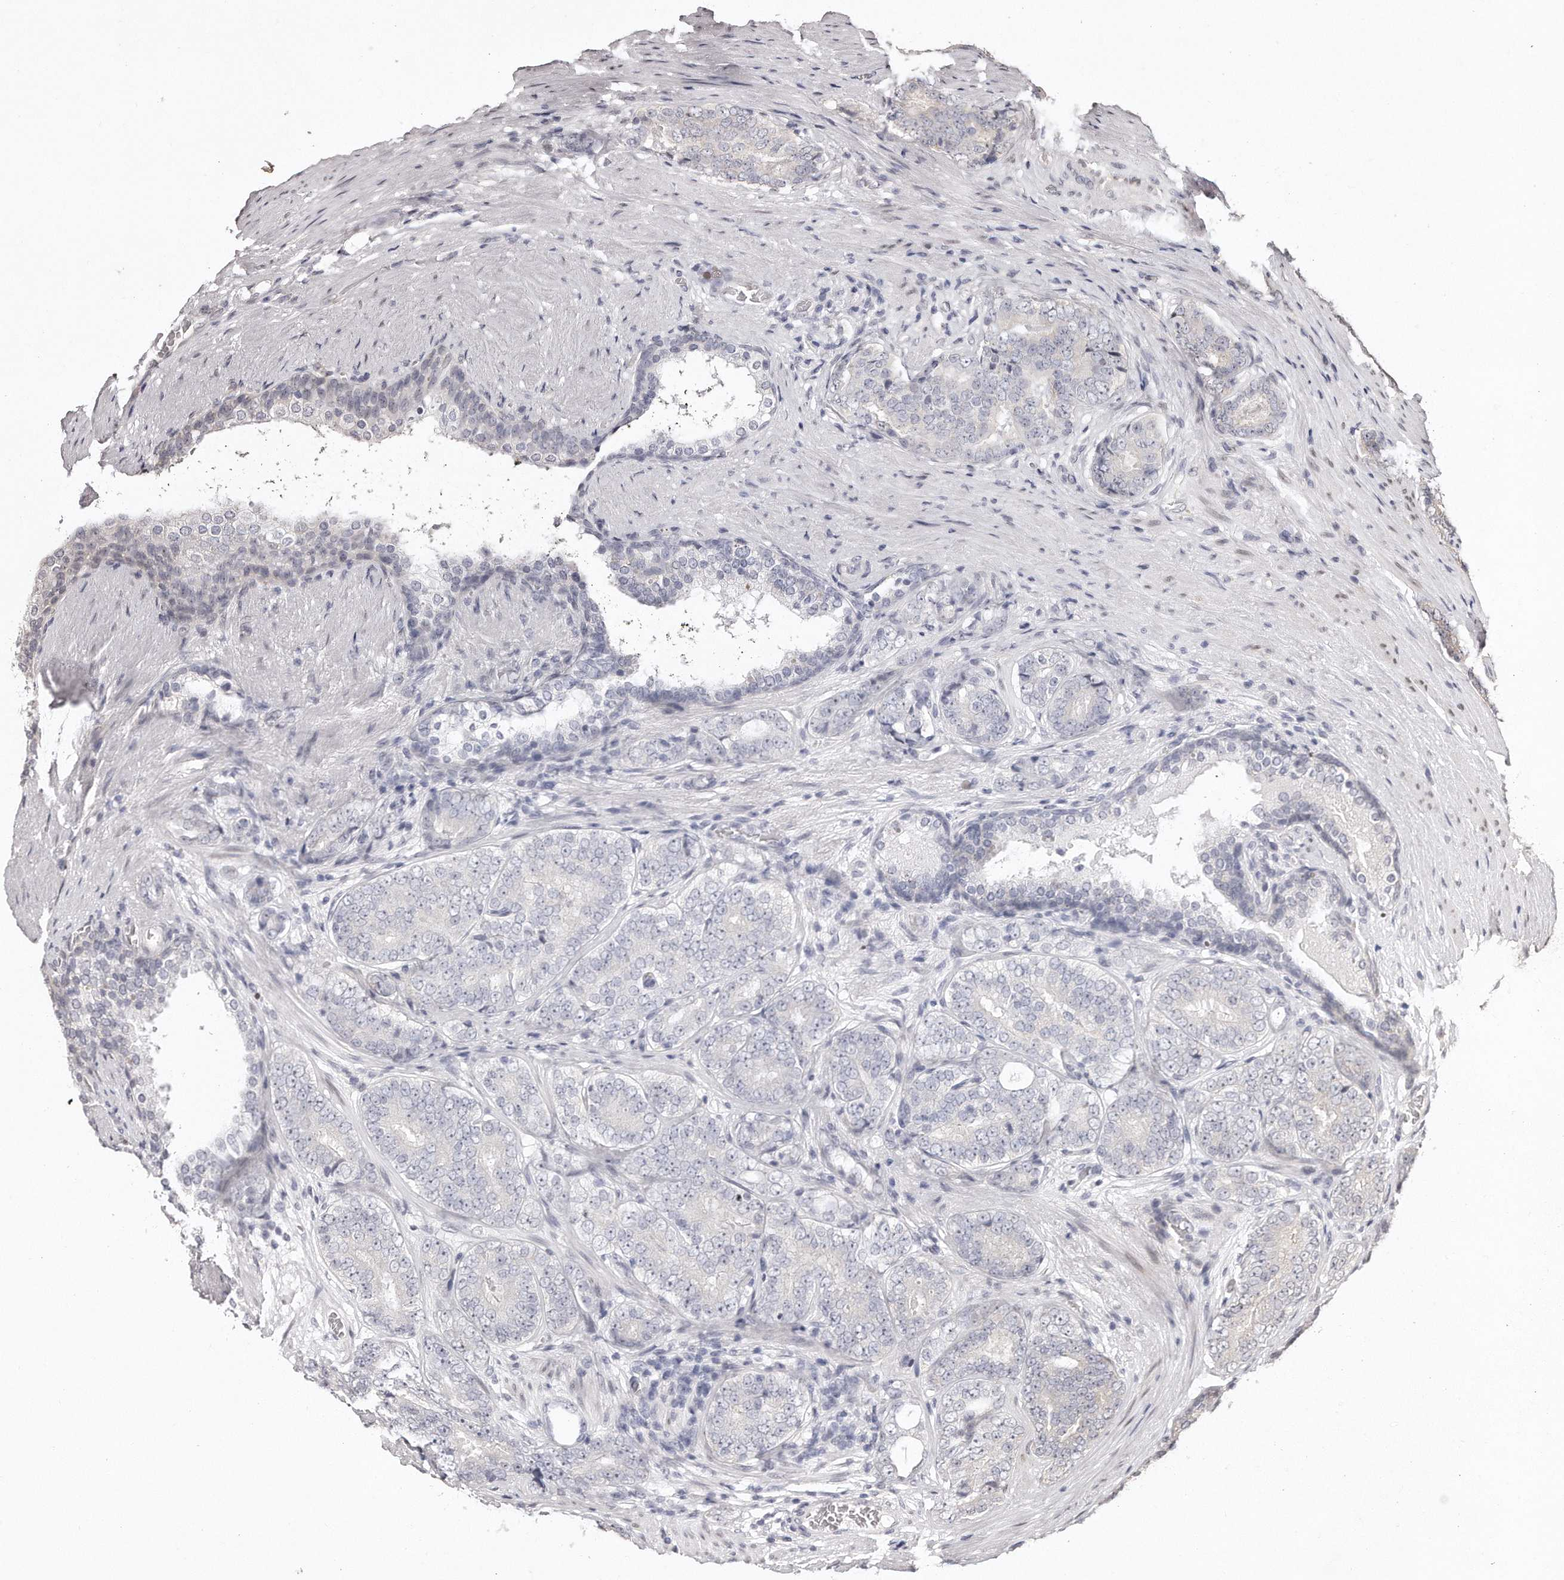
{"staining": {"intensity": "negative", "quantity": "none", "location": "none"}, "tissue": "prostate cancer", "cell_type": "Tumor cells", "image_type": "cancer", "snomed": [{"axis": "morphology", "description": "Adenocarcinoma, High grade"}, {"axis": "topography", "description": "Prostate"}], "caption": "Prostate adenocarcinoma (high-grade) was stained to show a protein in brown. There is no significant expression in tumor cells.", "gene": "HASPIN", "patient": {"sex": "male", "age": 56}}